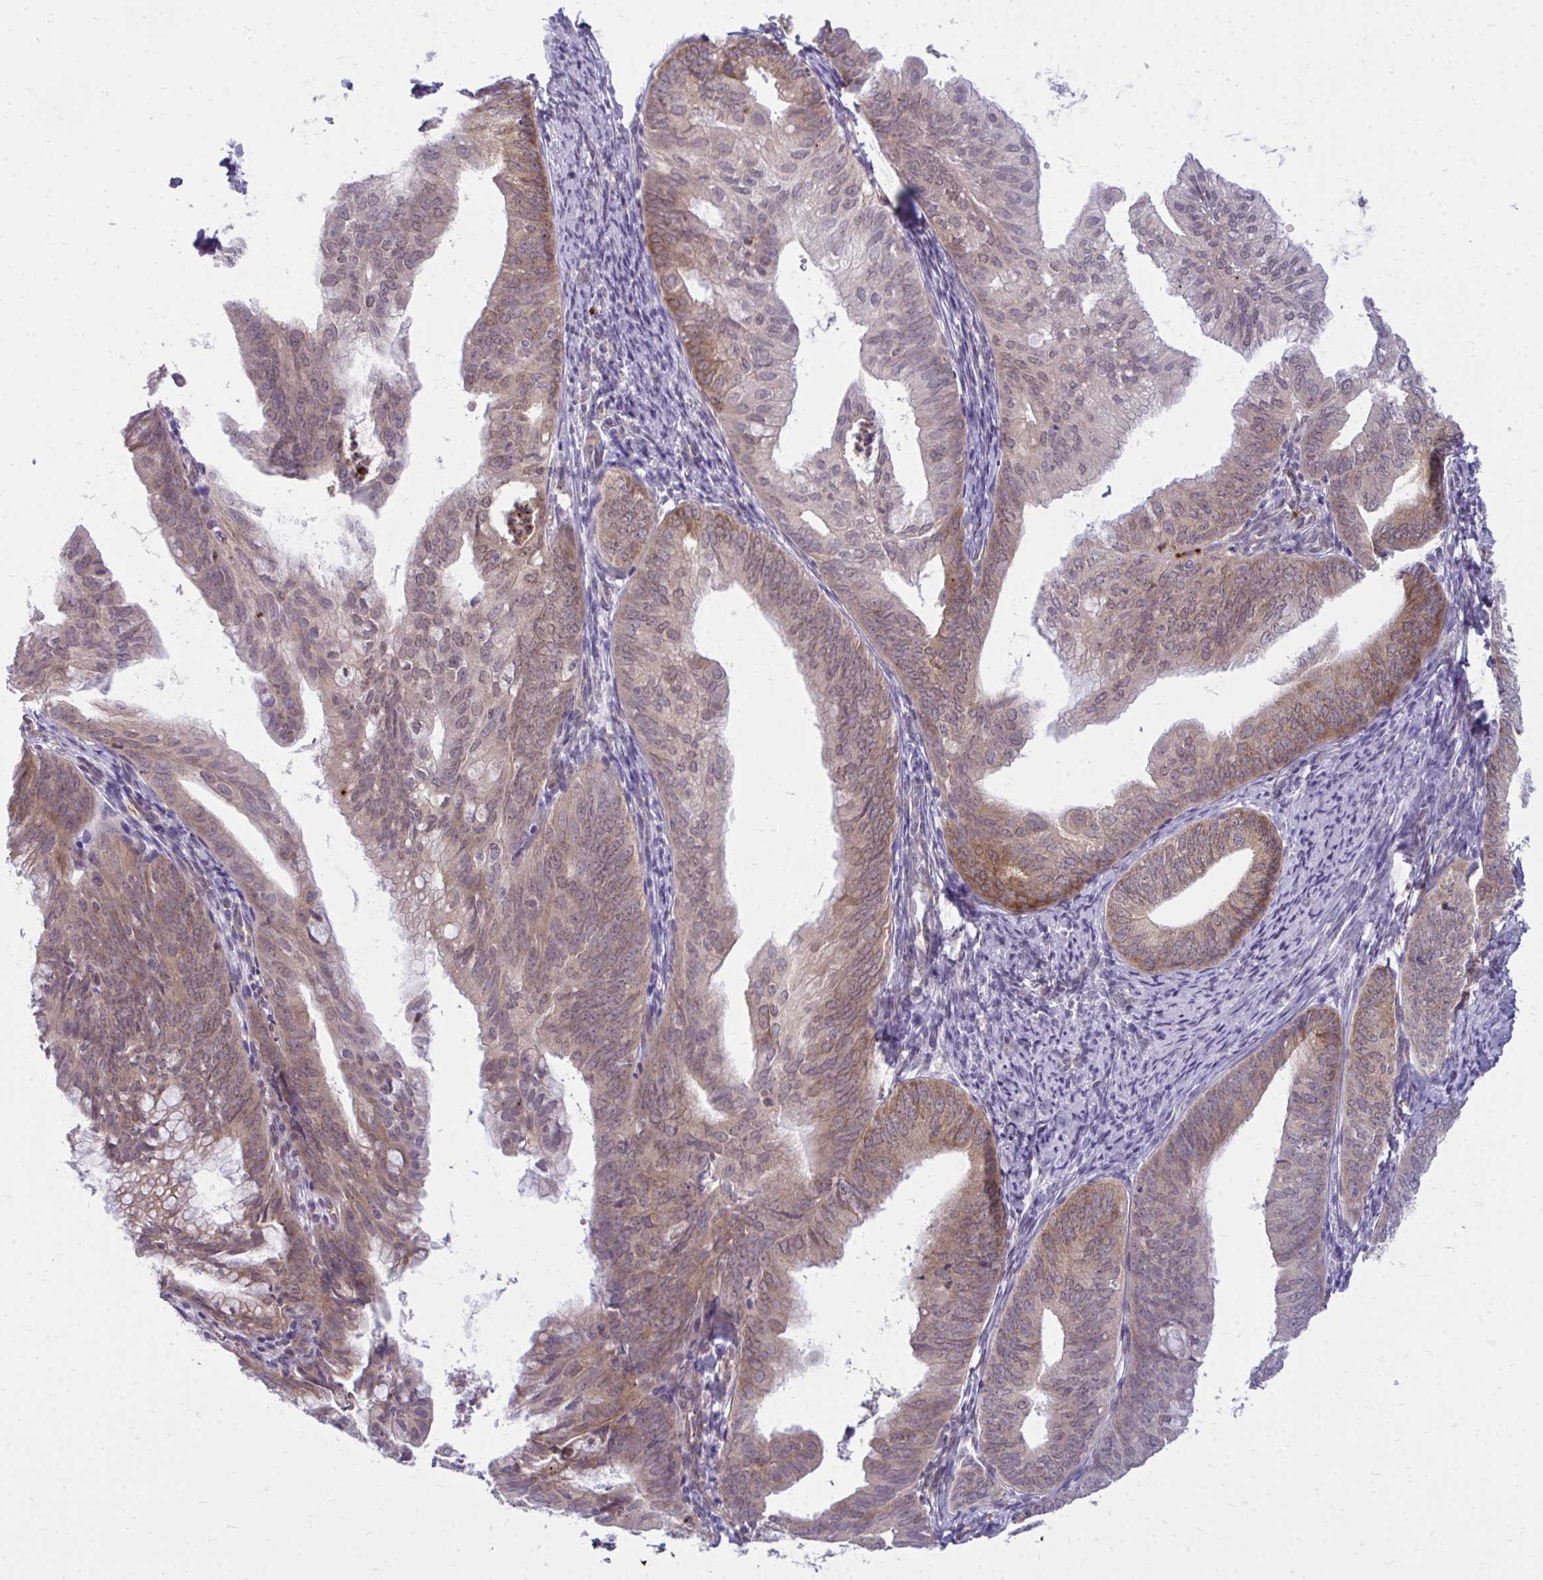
{"staining": {"intensity": "weak", "quantity": ">75%", "location": "cytoplasmic/membranous"}, "tissue": "endometrial cancer", "cell_type": "Tumor cells", "image_type": "cancer", "snomed": [{"axis": "morphology", "description": "Adenocarcinoma, NOS"}, {"axis": "topography", "description": "Endometrium"}], "caption": "Brown immunohistochemical staining in endometrial cancer (adenocarcinoma) exhibits weak cytoplasmic/membranous expression in about >75% of tumor cells. The staining is performed using DAB brown chromogen to label protein expression. The nuclei are counter-stained blue using hematoxylin.", "gene": "ACSL5", "patient": {"sex": "female", "age": 75}}